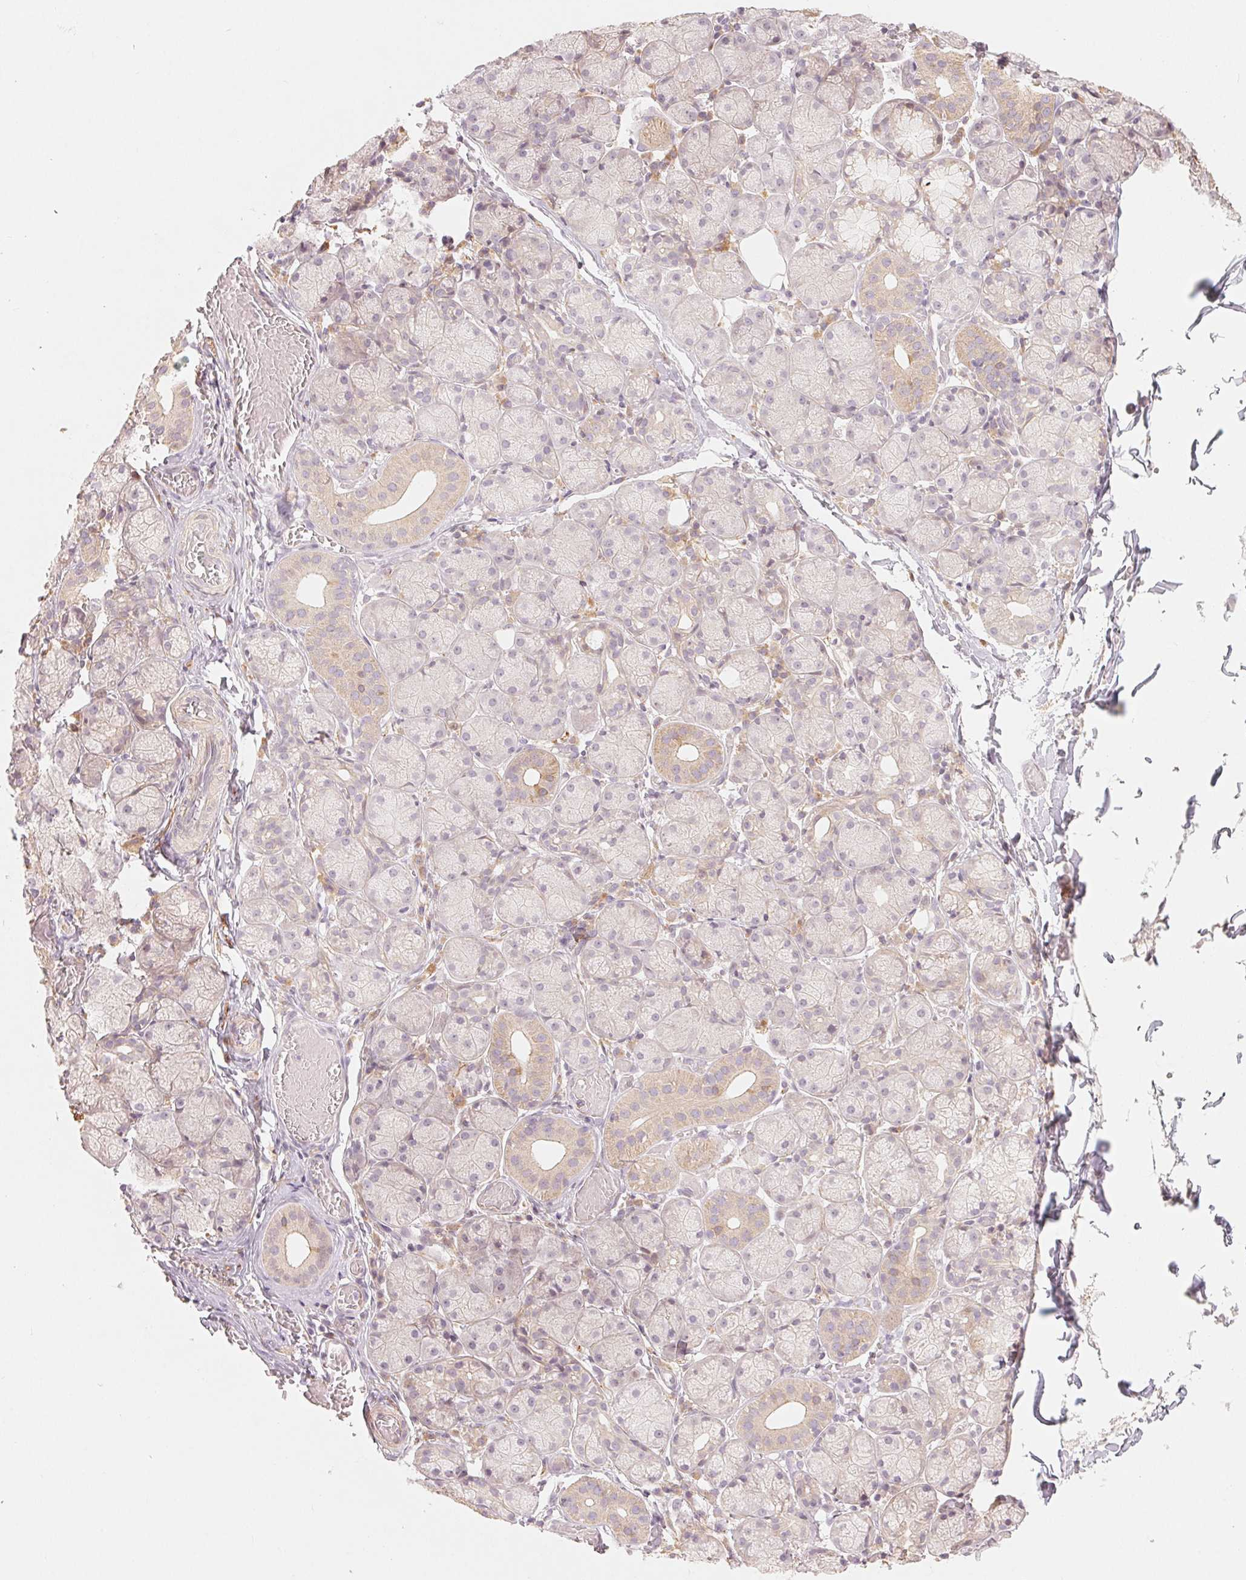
{"staining": {"intensity": "weak", "quantity": "<25%", "location": "cytoplasmic/membranous"}, "tissue": "salivary gland", "cell_type": "Glandular cells", "image_type": "normal", "snomed": [{"axis": "morphology", "description": "Normal tissue, NOS"}, {"axis": "topography", "description": "Salivary gland"}, {"axis": "topography", "description": "Peripheral nerve tissue"}], "caption": "There is no significant expression in glandular cells of salivary gland. (DAB IHC with hematoxylin counter stain).", "gene": "DENND2C", "patient": {"sex": "female", "age": 24}}